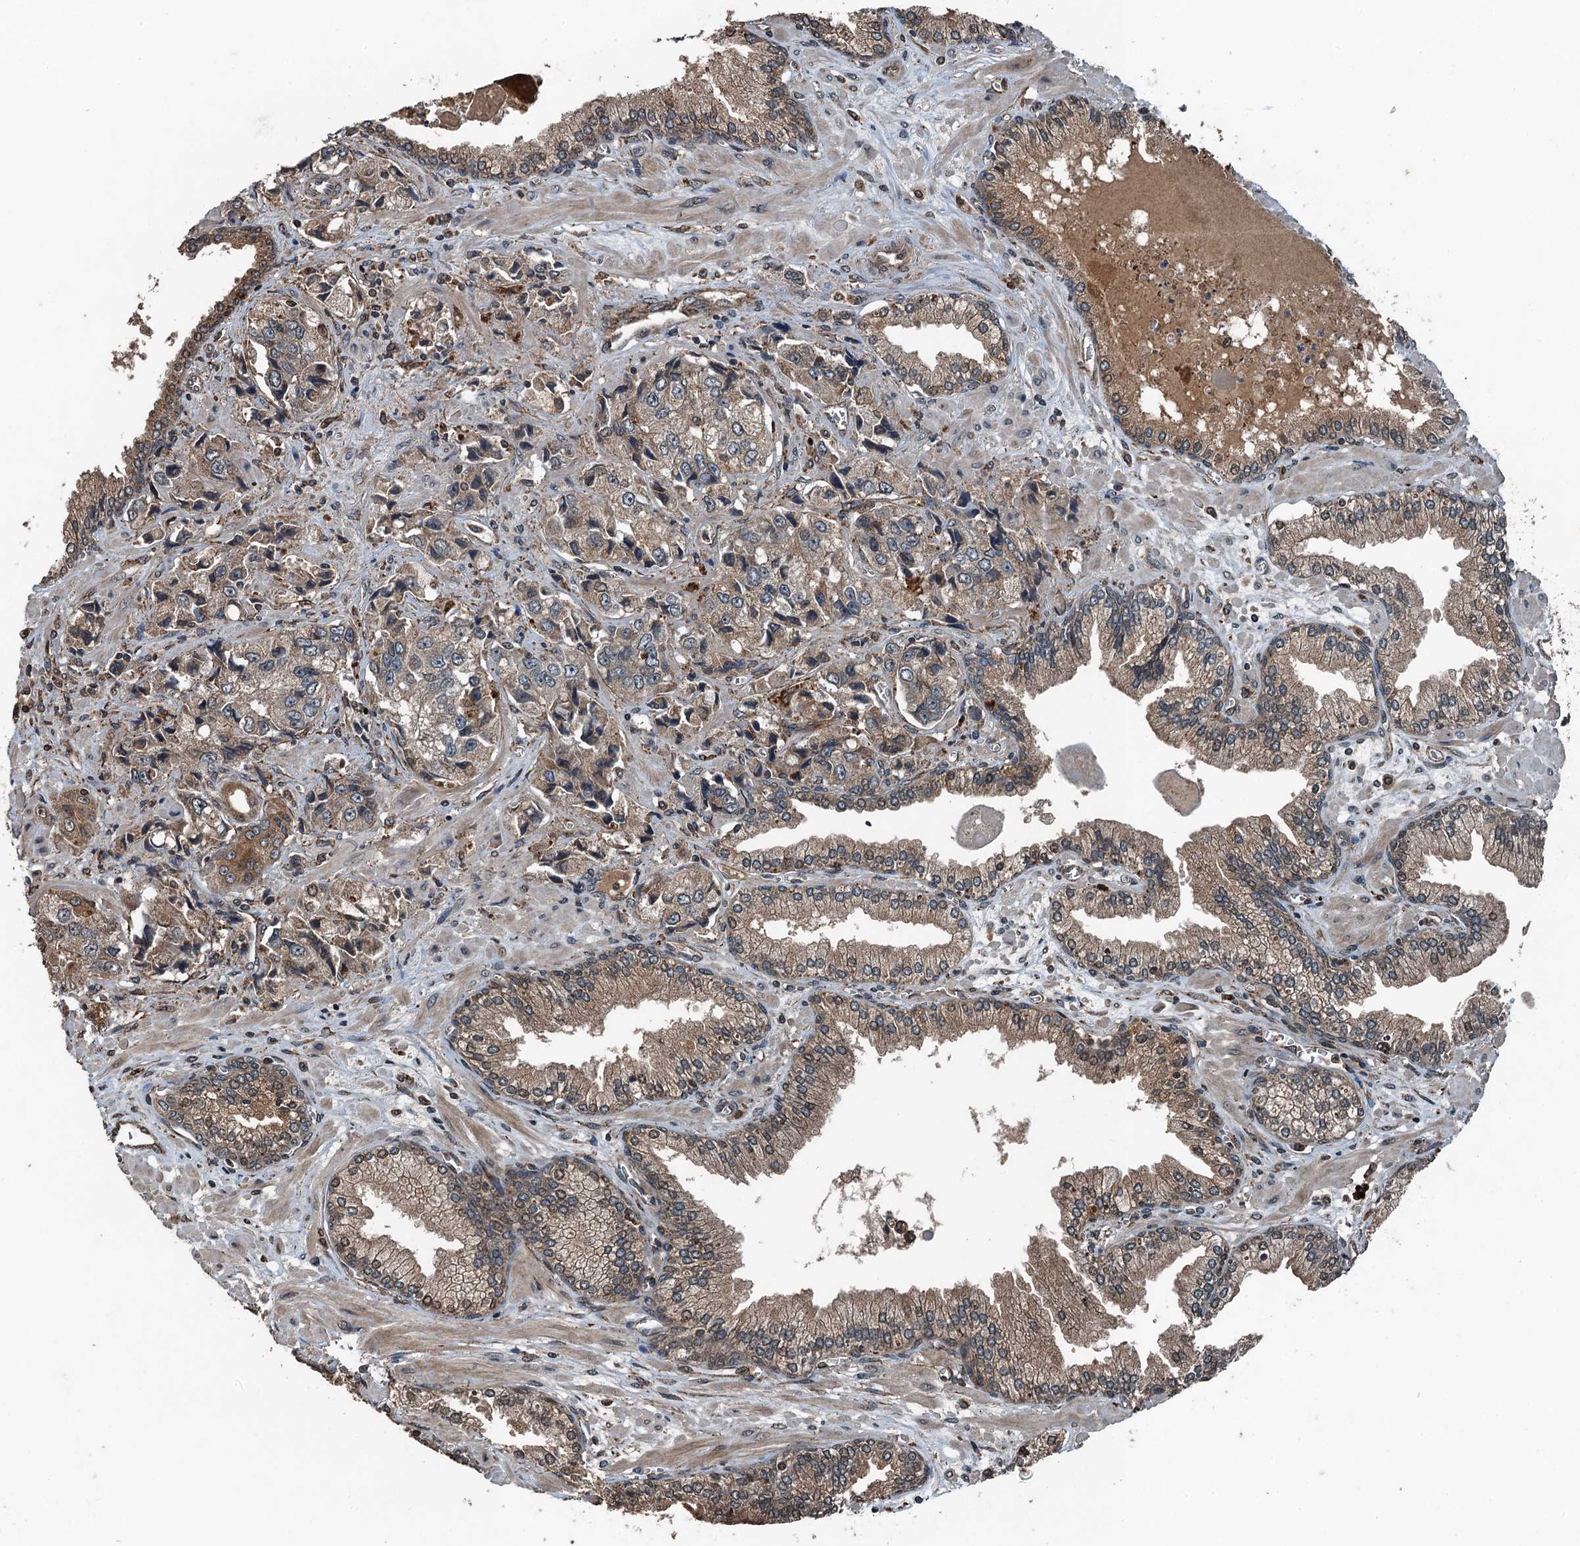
{"staining": {"intensity": "weak", "quantity": ">75%", "location": "cytoplasmic/membranous"}, "tissue": "prostate cancer", "cell_type": "Tumor cells", "image_type": "cancer", "snomed": [{"axis": "morphology", "description": "Adenocarcinoma, High grade"}, {"axis": "topography", "description": "Prostate"}], "caption": "Immunohistochemistry photomicrograph of neoplastic tissue: human prostate cancer stained using immunohistochemistry (IHC) displays low levels of weak protein expression localized specifically in the cytoplasmic/membranous of tumor cells, appearing as a cytoplasmic/membranous brown color.", "gene": "TCTN1", "patient": {"sex": "male", "age": 74}}